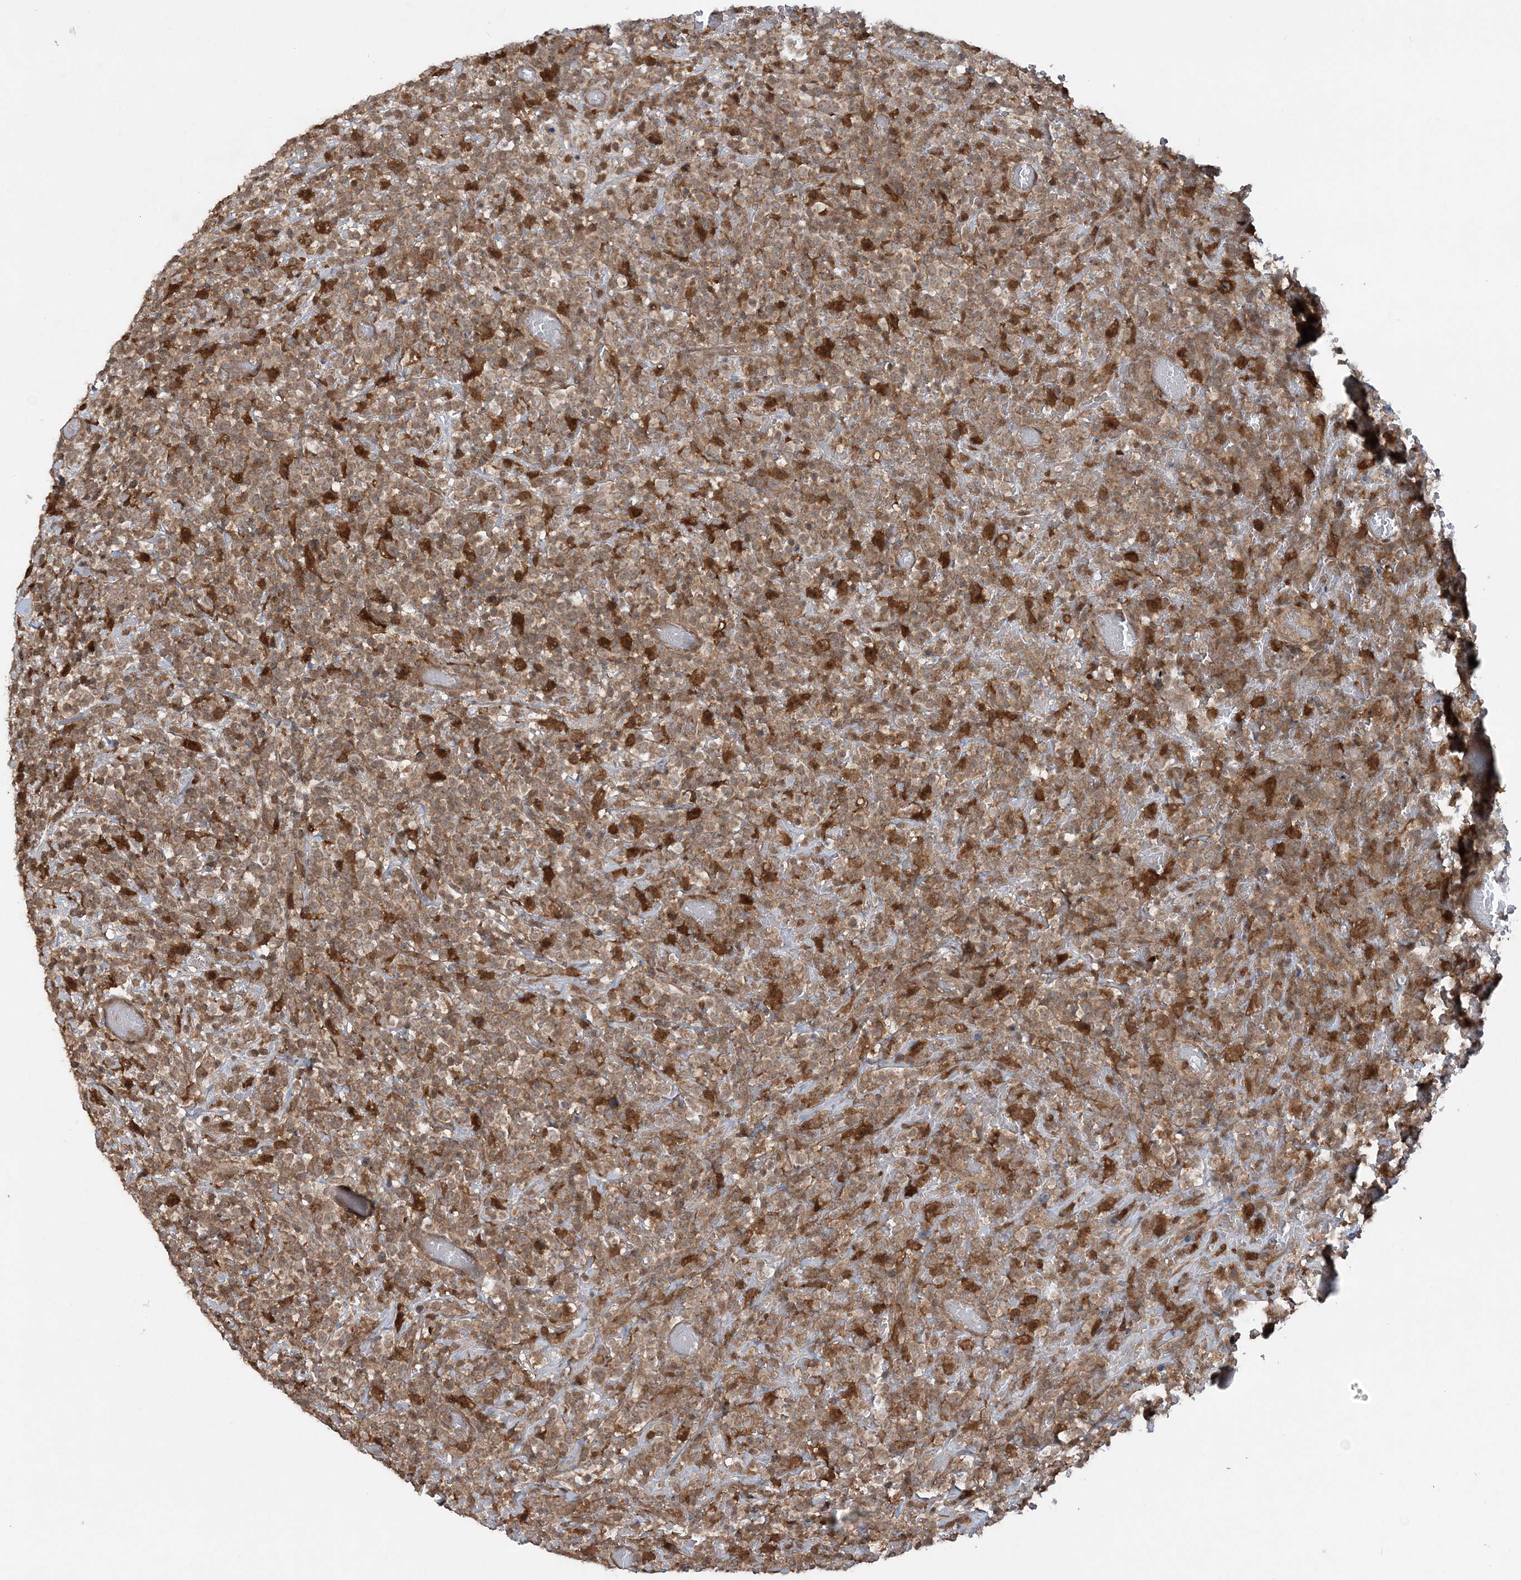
{"staining": {"intensity": "moderate", "quantity": ">75%", "location": "cytoplasmic/membranous"}, "tissue": "lymphoma", "cell_type": "Tumor cells", "image_type": "cancer", "snomed": [{"axis": "morphology", "description": "Malignant lymphoma, non-Hodgkin's type, High grade"}, {"axis": "topography", "description": "Colon"}], "caption": "Moderate cytoplasmic/membranous expression for a protein is seen in about >75% of tumor cells of malignant lymphoma, non-Hodgkin's type (high-grade) using IHC.", "gene": "LACC1", "patient": {"sex": "female", "age": 53}}